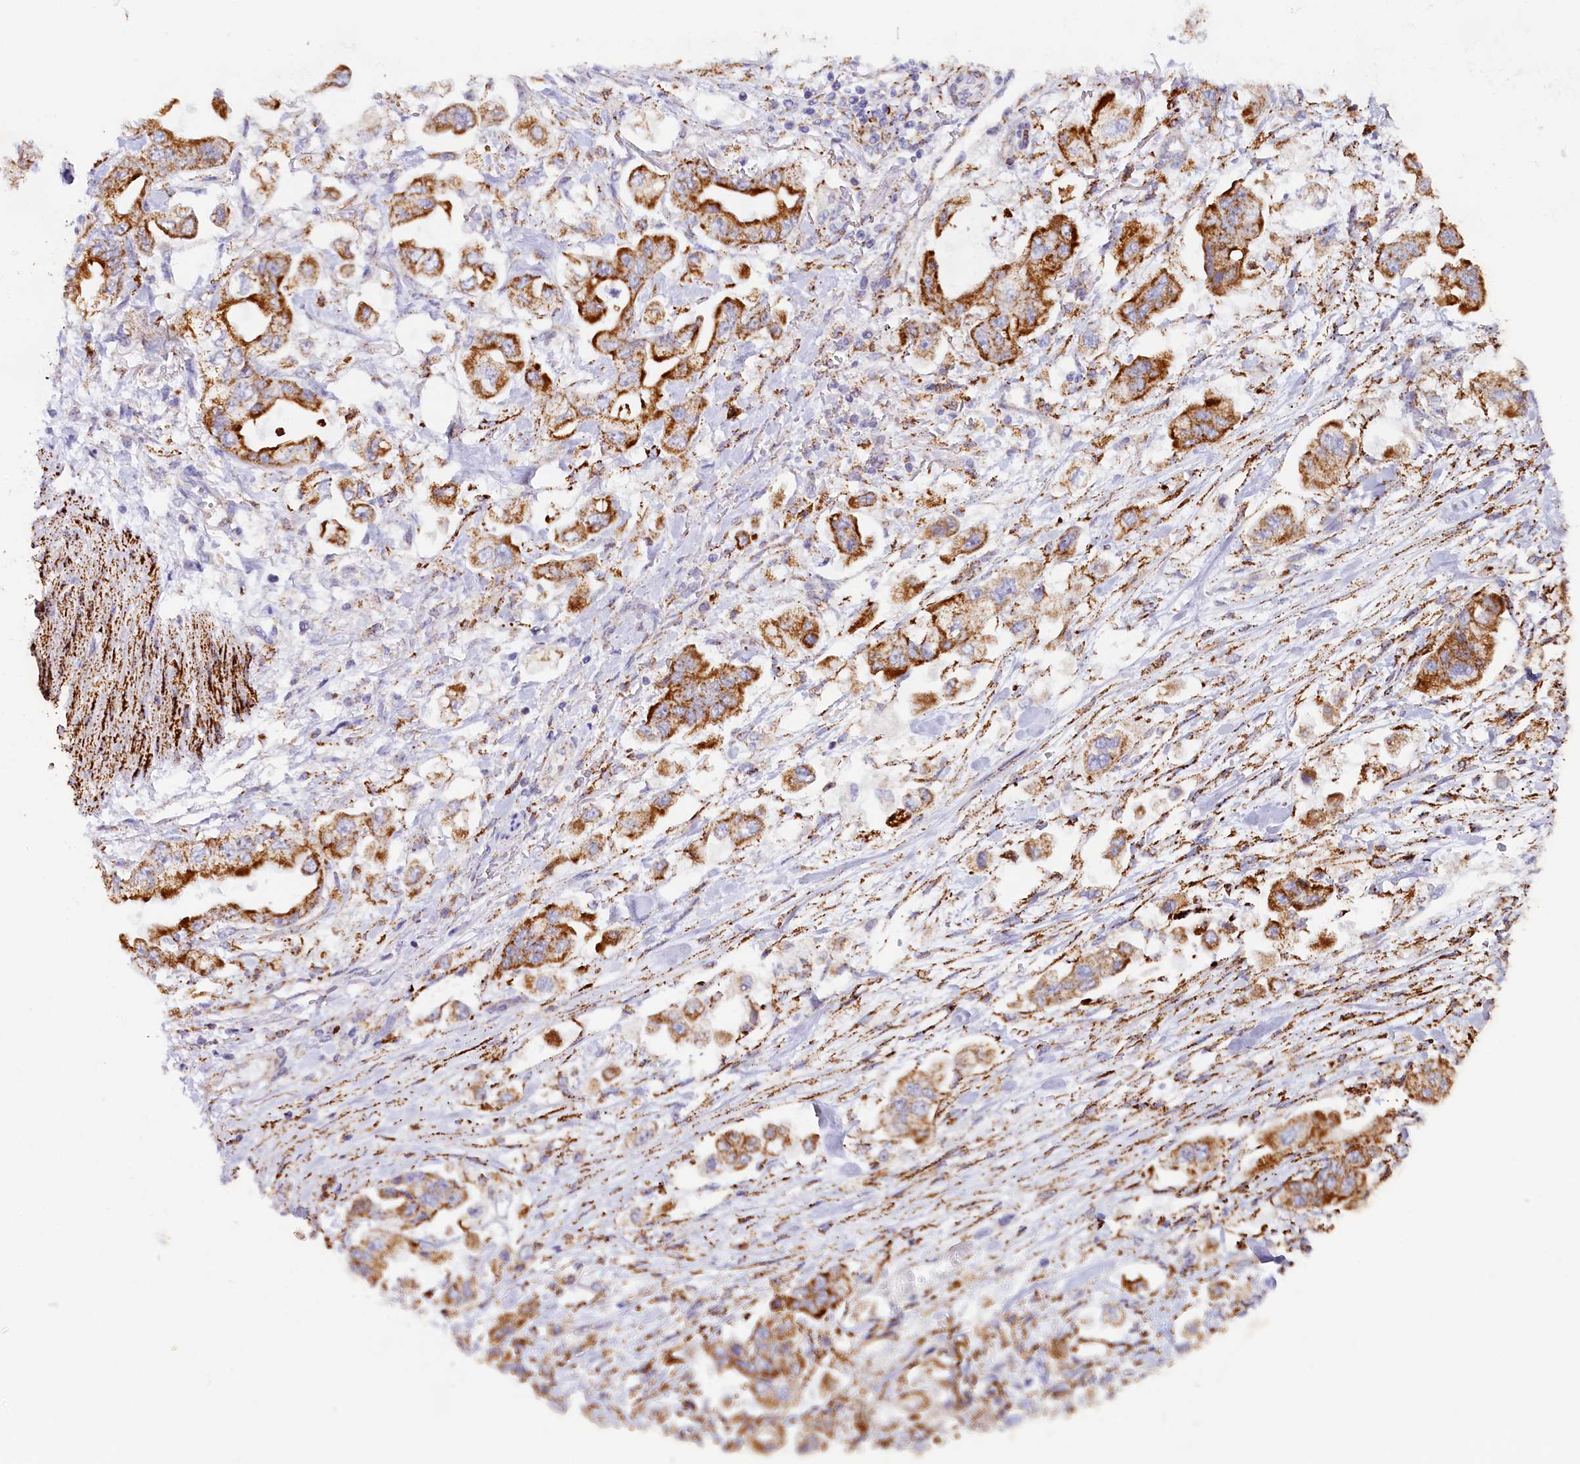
{"staining": {"intensity": "strong", "quantity": ">75%", "location": "cytoplasmic/membranous"}, "tissue": "stomach cancer", "cell_type": "Tumor cells", "image_type": "cancer", "snomed": [{"axis": "morphology", "description": "Adenocarcinoma, NOS"}, {"axis": "topography", "description": "Stomach"}], "caption": "The image reveals immunohistochemical staining of stomach cancer (adenocarcinoma). There is strong cytoplasmic/membranous positivity is identified in approximately >75% of tumor cells. Ihc stains the protein of interest in brown and the nuclei are stained blue.", "gene": "AKTIP", "patient": {"sex": "male", "age": 62}}